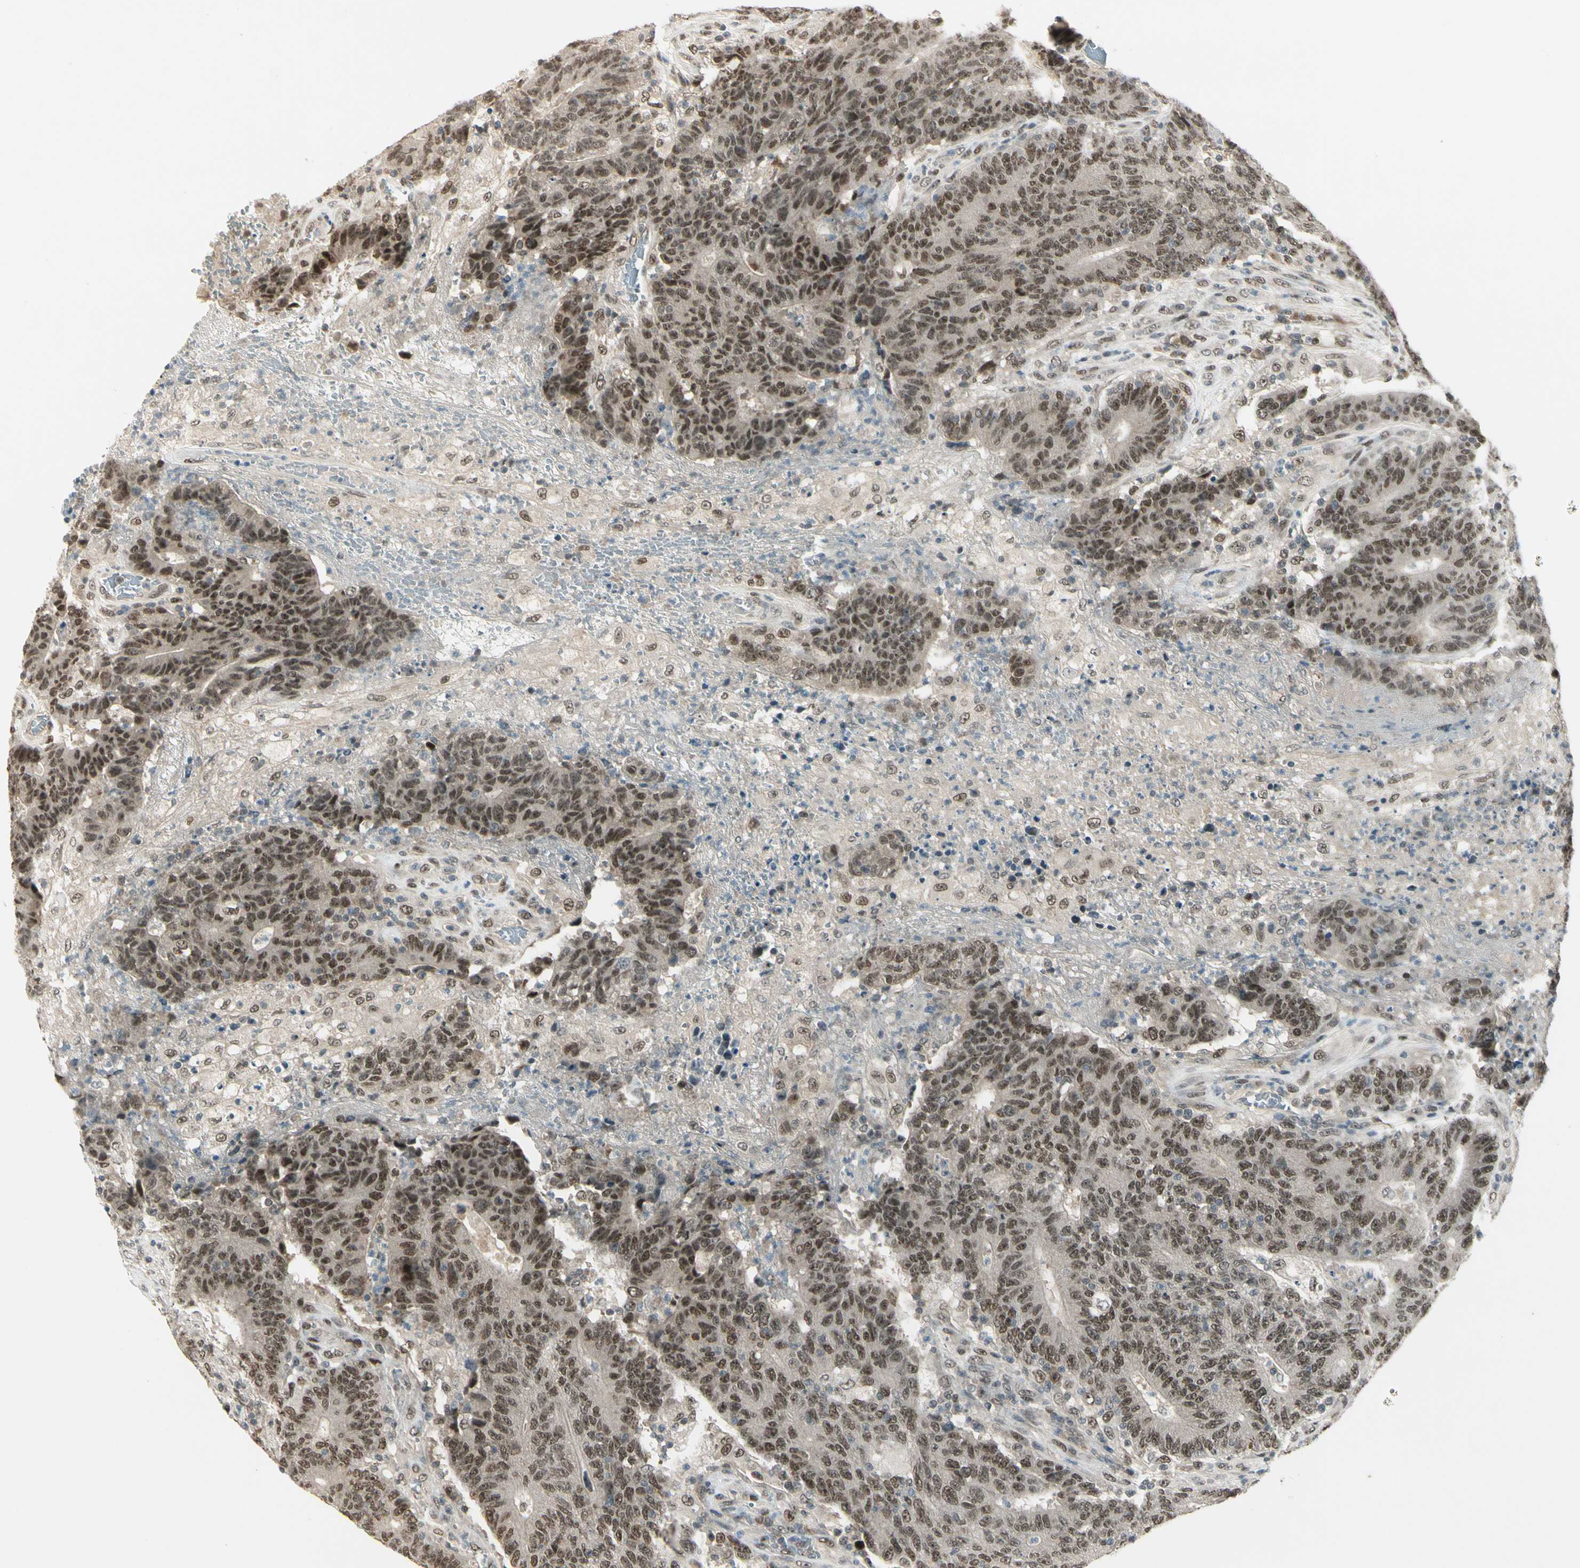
{"staining": {"intensity": "moderate", "quantity": ">75%", "location": "nuclear"}, "tissue": "colorectal cancer", "cell_type": "Tumor cells", "image_type": "cancer", "snomed": [{"axis": "morphology", "description": "Normal tissue, NOS"}, {"axis": "morphology", "description": "Adenocarcinoma, NOS"}, {"axis": "topography", "description": "Colon"}], "caption": "Colorectal cancer stained for a protein (brown) exhibits moderate nuclear positive expression in about >75% of tumor cells.", "gene": "GTF3A", "patient": {"sex": "female", "age": 75}}